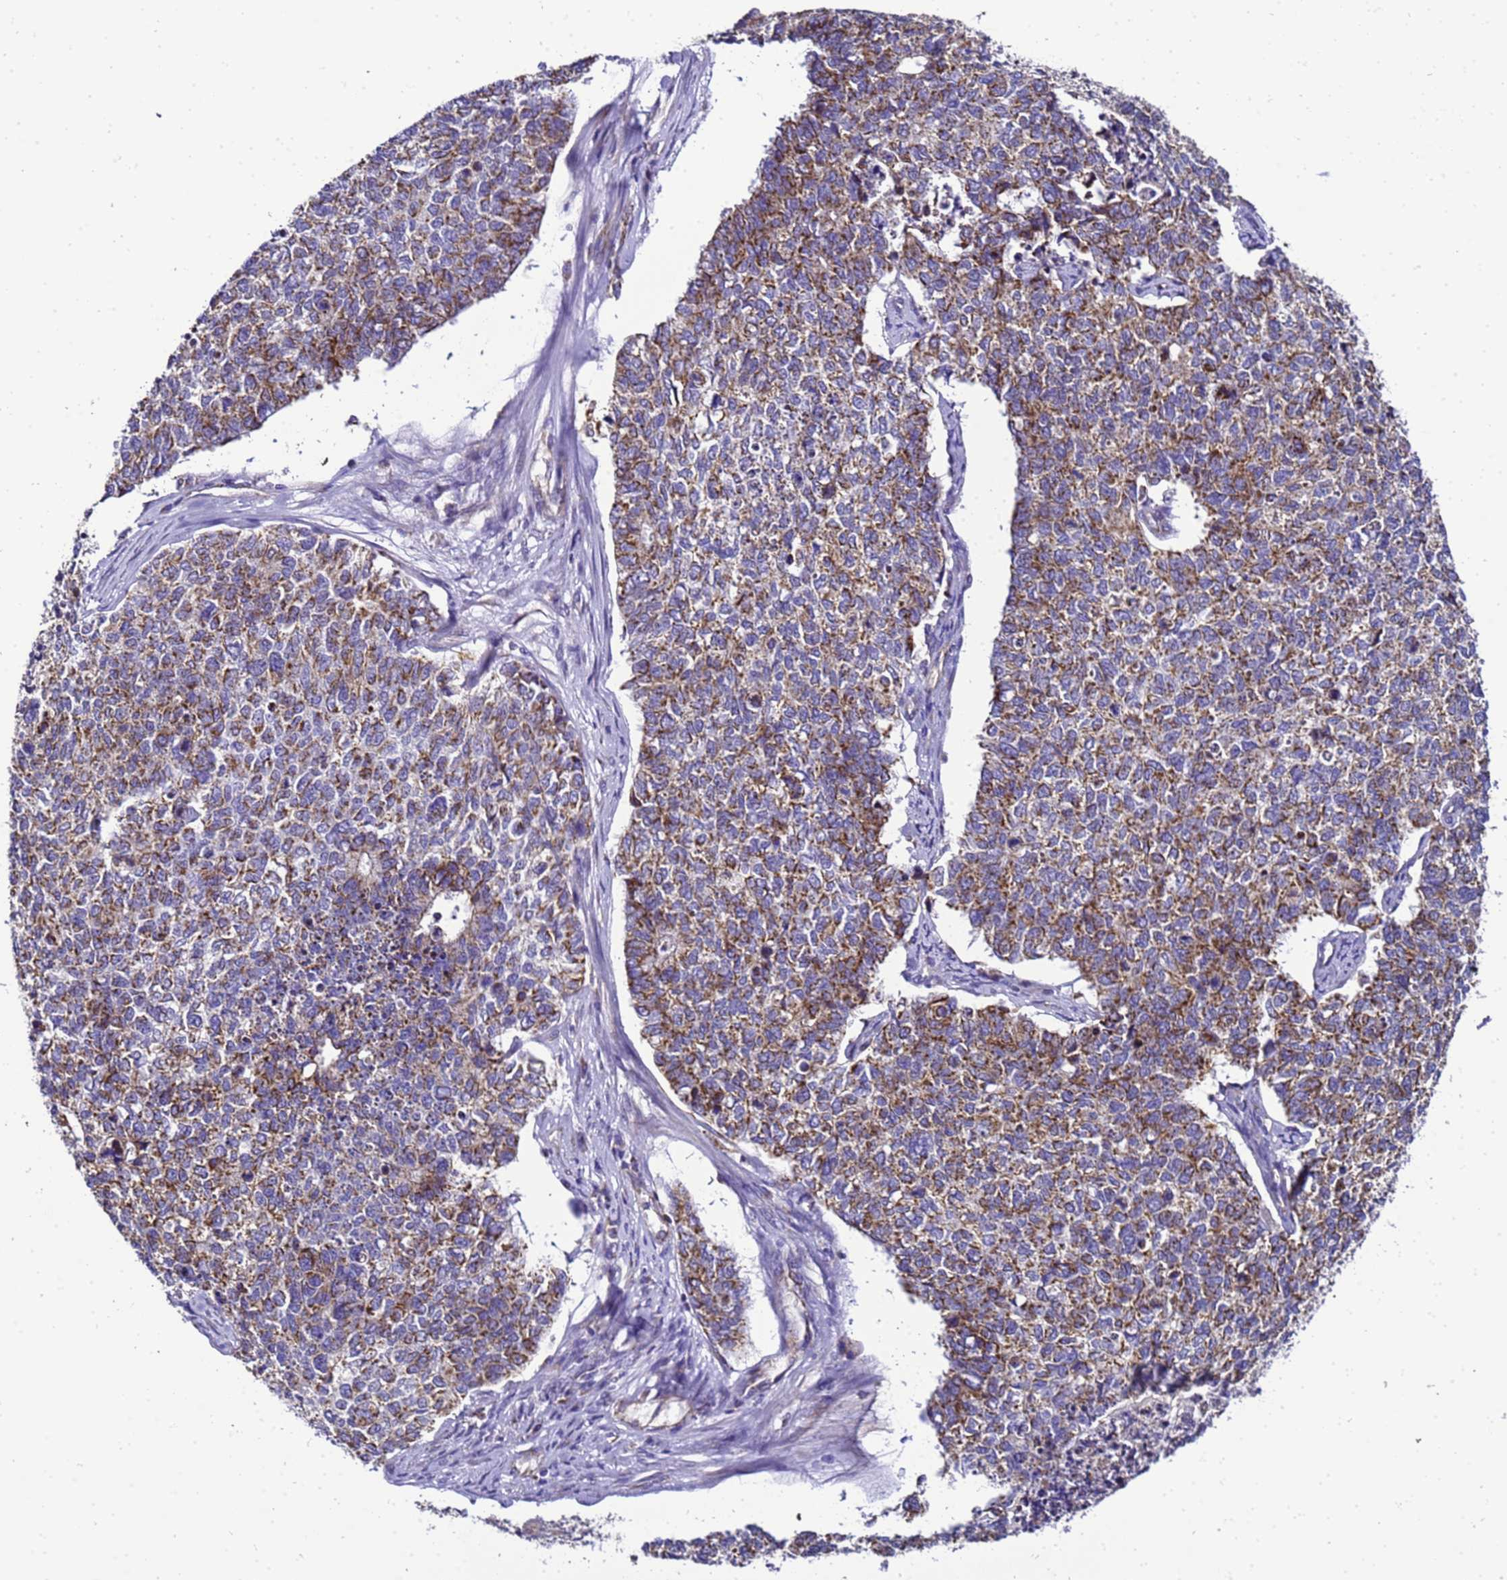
{"staining": {"intensity": "moderate", "quantity": "25%-75%", "location": "cytoplasmic/membranous"}, "tissue": "cervical cancer", "cell_type": "Tumor cells", "image_type": "cancer", "snomed": [{"axis": "morphology", "description": "Squamous cell carcinoma, NOS"}, {"axis": "topography", "description": "Cervix"}], "caption": "Immunohistochemical staining of human cervical squamous cell carcinoma displays medium levels of moderate cytoplasmic/membranous positivity in about 25%-75% of tumor cells. The staining was performed using DAB to visualize the protein expression in brown, while the nuclei were stained in blue with hematoxylin (Magnification: 20x).", "gene": "HIGD2A", "patient": {"sex": "female", "age": 63}}